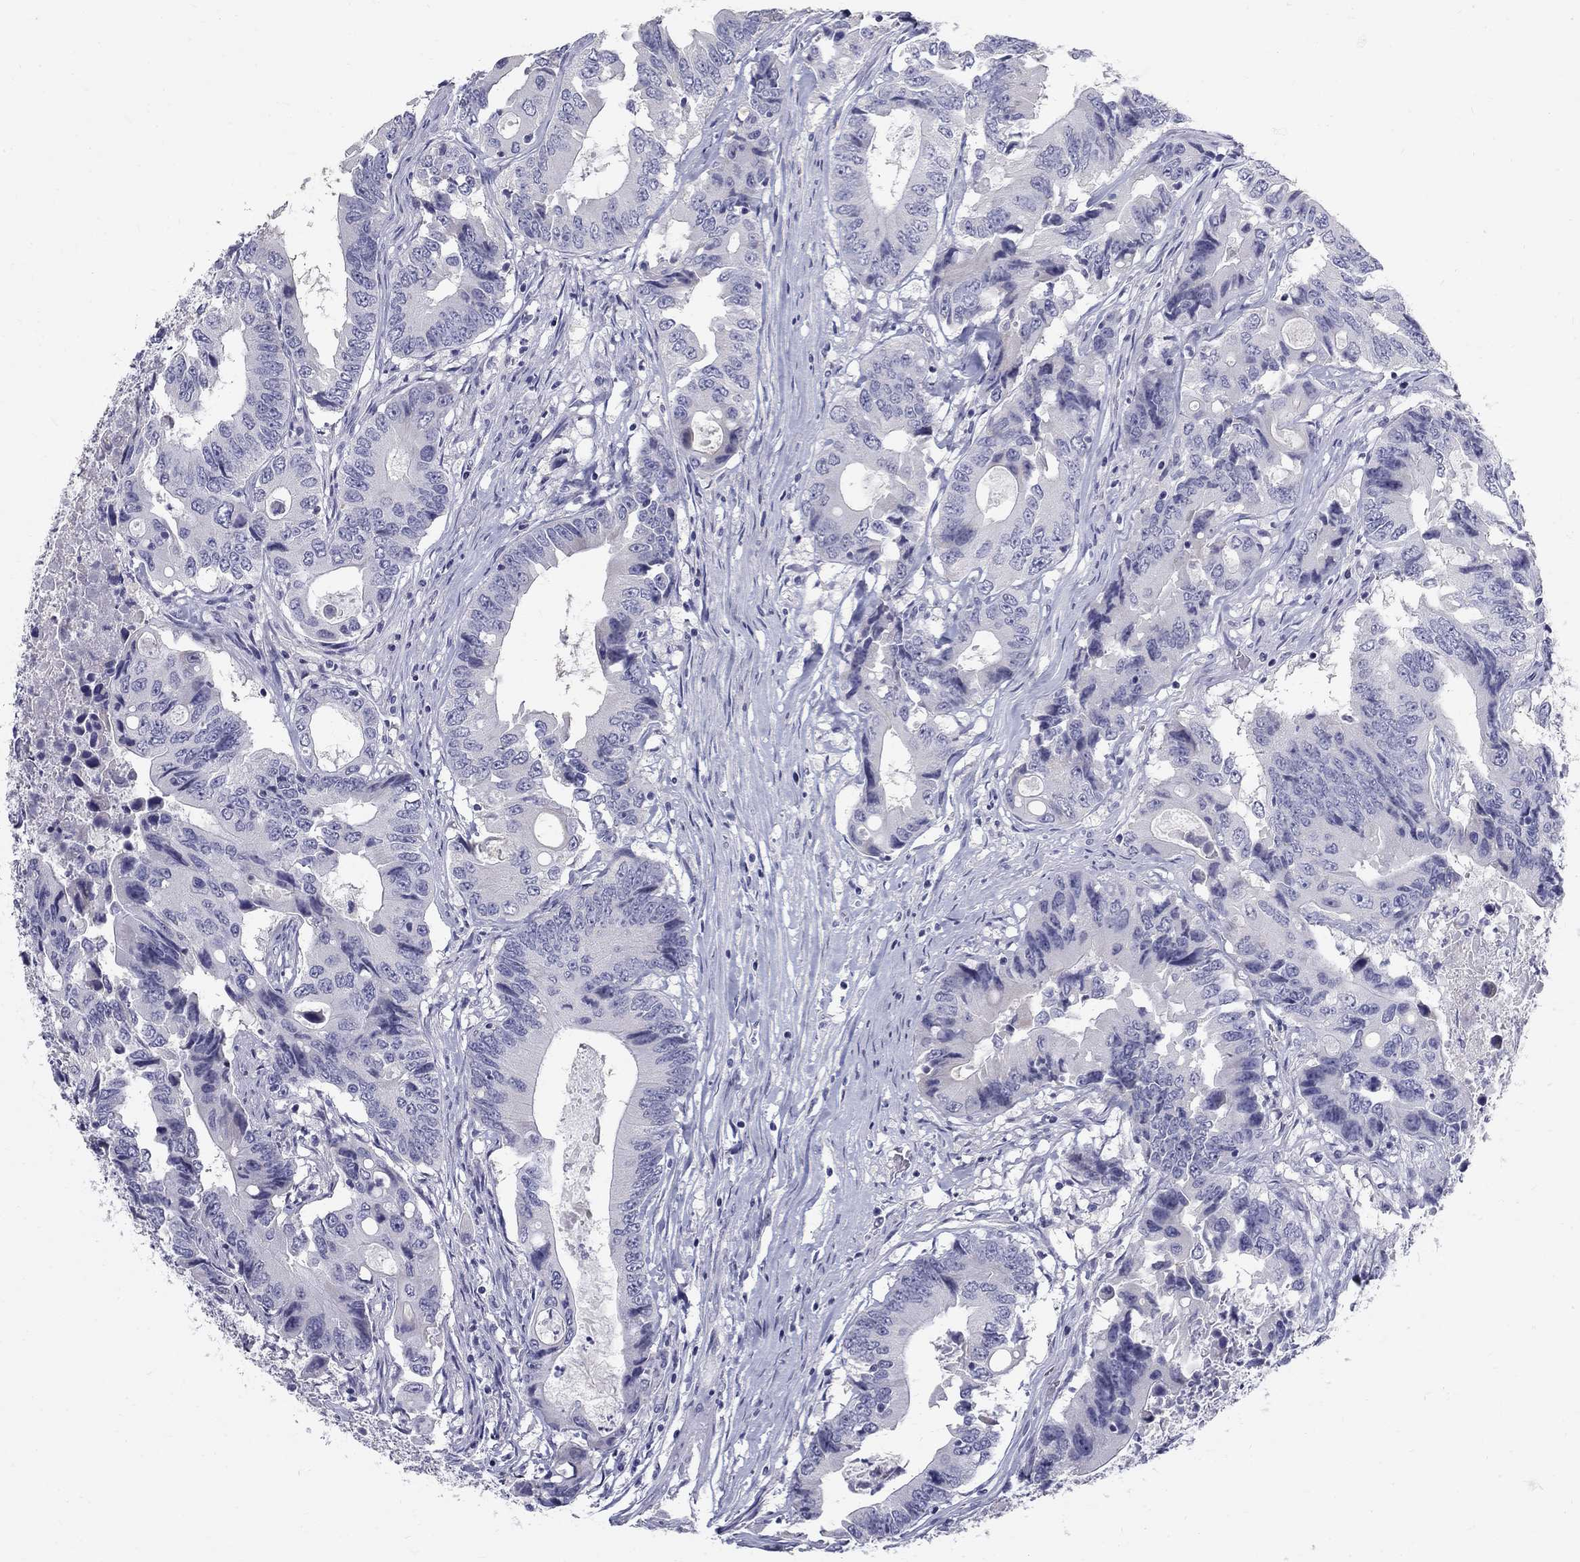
{"staining": {"intensity": "negative", "quantity": "none", "location": "none"}, "tissue": "colorectal cancer", "cell_type": "Tumor cells", "image_type": "cancer", "snomed": [{"axis": "morphology", "description": "Adenocarcinoma, NOS"}, {"axis": "topography", "description": "Colon"}], "caption": "Tumor cells are negative for brown protein staining in adenocarcinoma (colorectal). (Stains: DAB (3,3'-diaminobenzidine) immunohistochemistry (IHC) with hematoxylin counter stain, Microscopy: brightfield microscopy at high magnification).", "gene": "MAGEB6", "patient": {"sex": "female", "age": 90}}